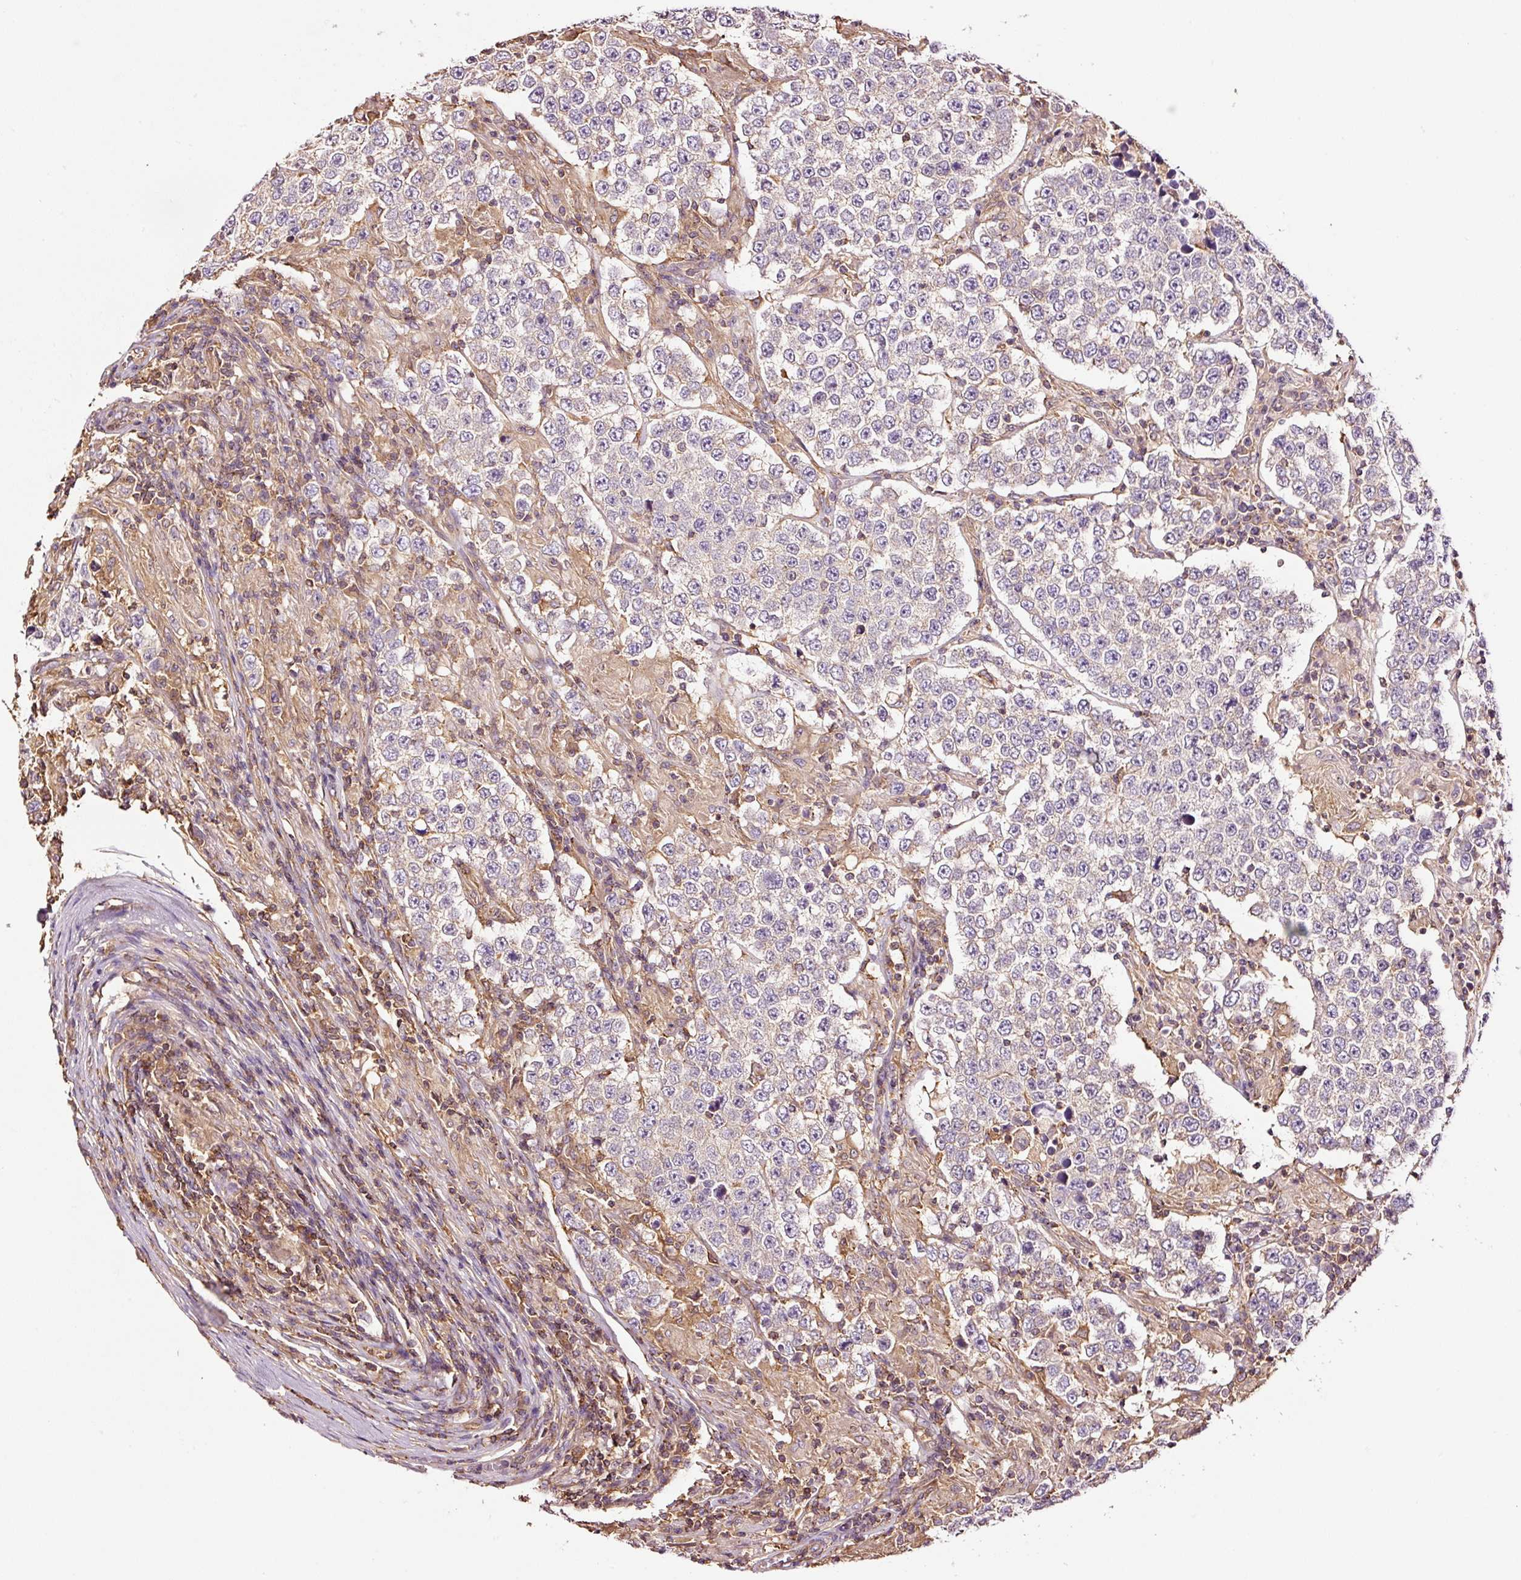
{"staining": {"intensity": "negative", "quantity": "none", "location": "none"}, "tissue": "testis cancer", "cell_type": "Tumor cells", "image_type": "cancer", "snomed": [{"axis": "morphology", "description": "Normal tissue, NOS"}, {"axis": "morphology", "description": "Urothelial carcinoma, High grade"}, {"axis": "morphology", "description": "Seminoma, NOS"}, {"axis": "morphology", "description": "Carcinoma, Embryonal, NOS"}, {"axis": "topography", "description": "Urinary bladder"}, {"axis": "topography", "description": "Testis"}], "caption": "Immunohistochemistry (IHC) image of neoplastic tissue: seminoma (testis) stained with DAB shows no significant protein expression in tumor cells.", "gene": "METAP1", "patient": {"sex": "male", "age": 41}}